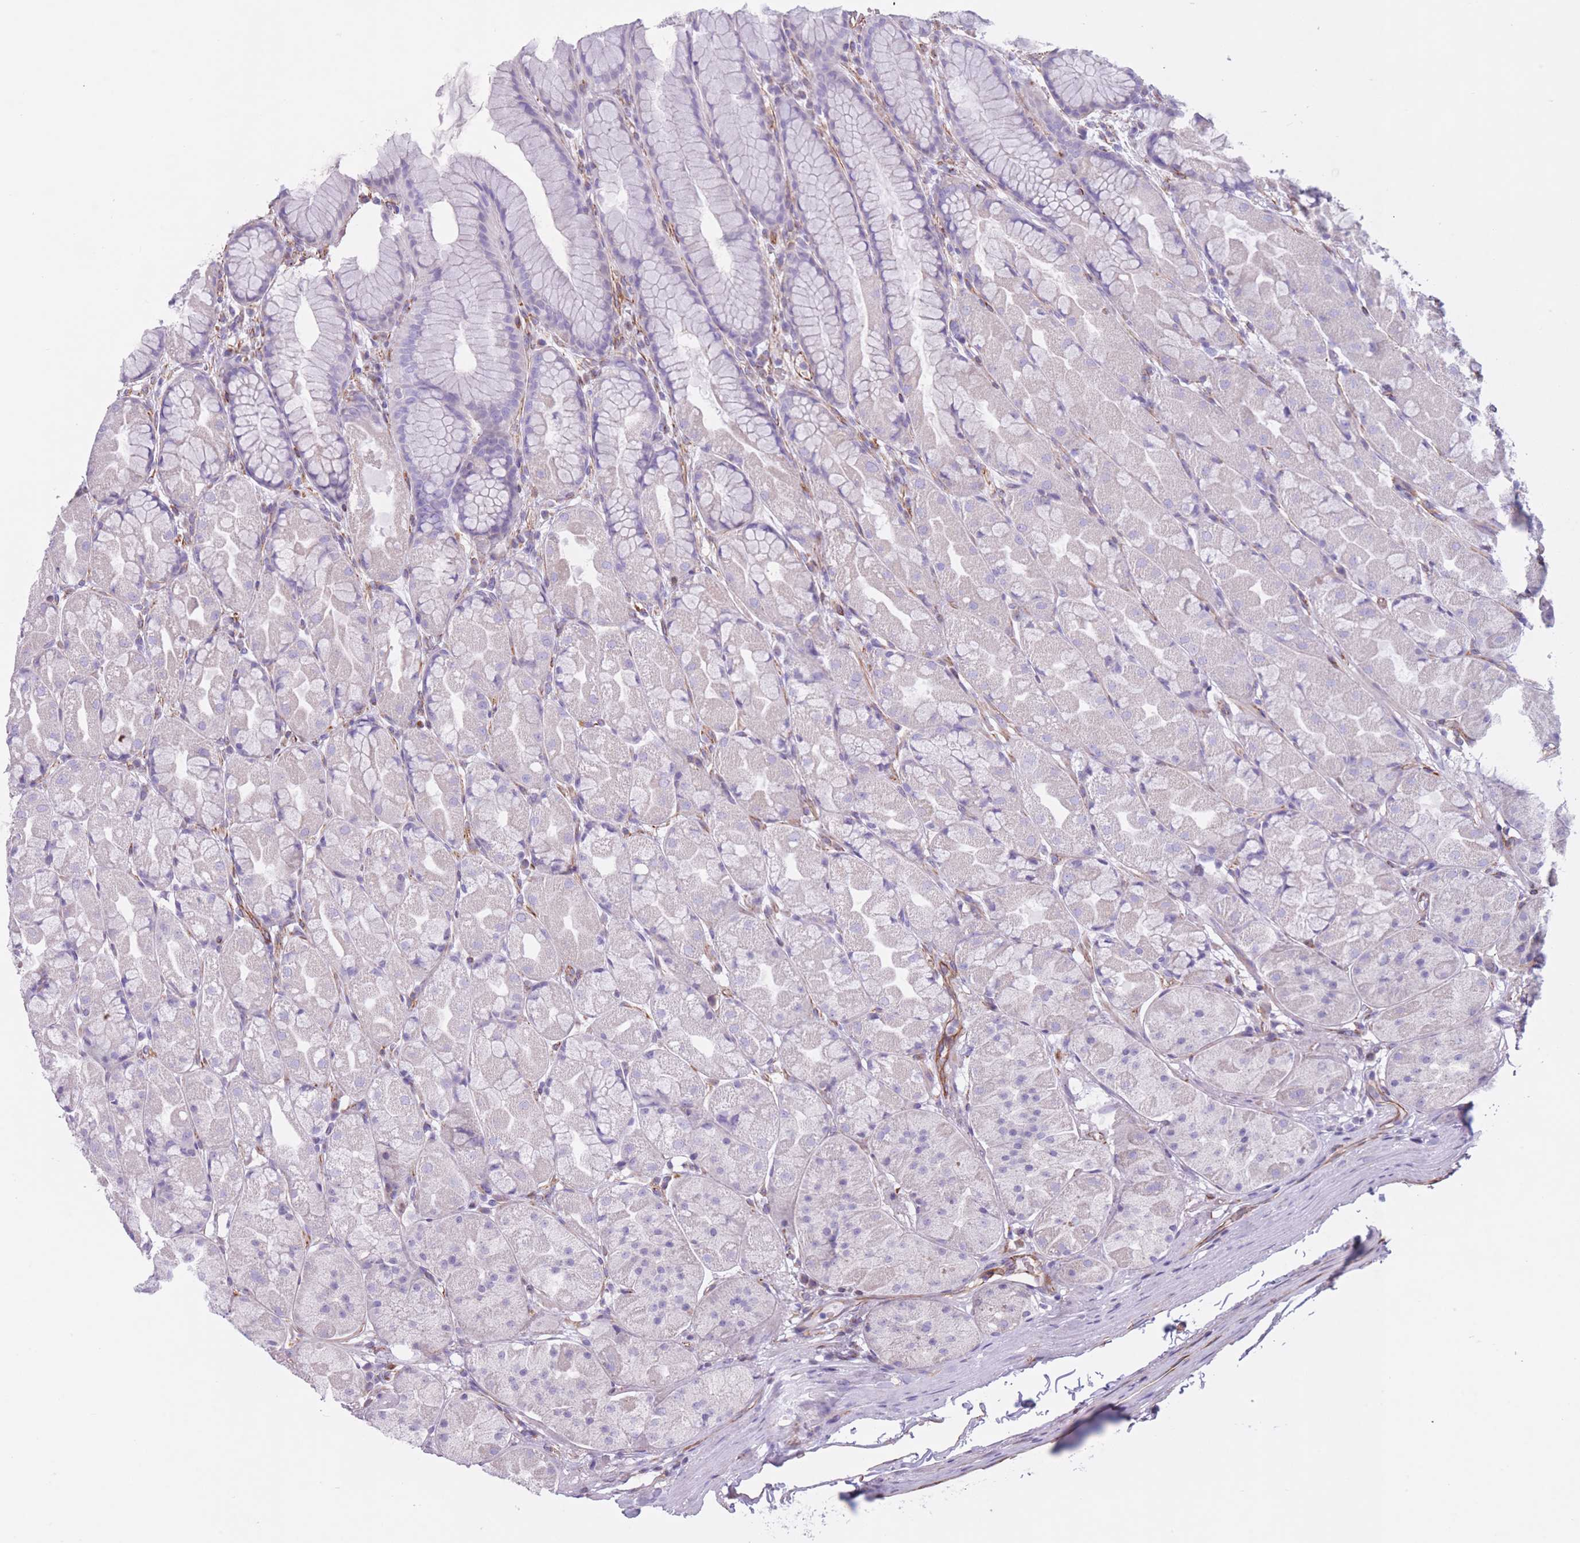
{"staining": {"intensity": "negative", "quantity": "none", "location": "none"}, "tissue": "stomach", "cell_type": "Glandular cells", "image_type": "normal", "snomed": [{"axis": "morphology", "description": "Normal tissue, NOS"}, {"axis": "topography", "description": "Stomach"}], "caption": "An image of stomach stained for a protein reveals no brown staining in glandular cells. Brightfield microscopy of immunohistochemistry stained with DAB (3,3'-diaminobenzidine) (brown) and hematoxylin (blue), captured at high magnification.", "gene": "ATP5MF", "patient": {"sex": "male", "age": 57}}